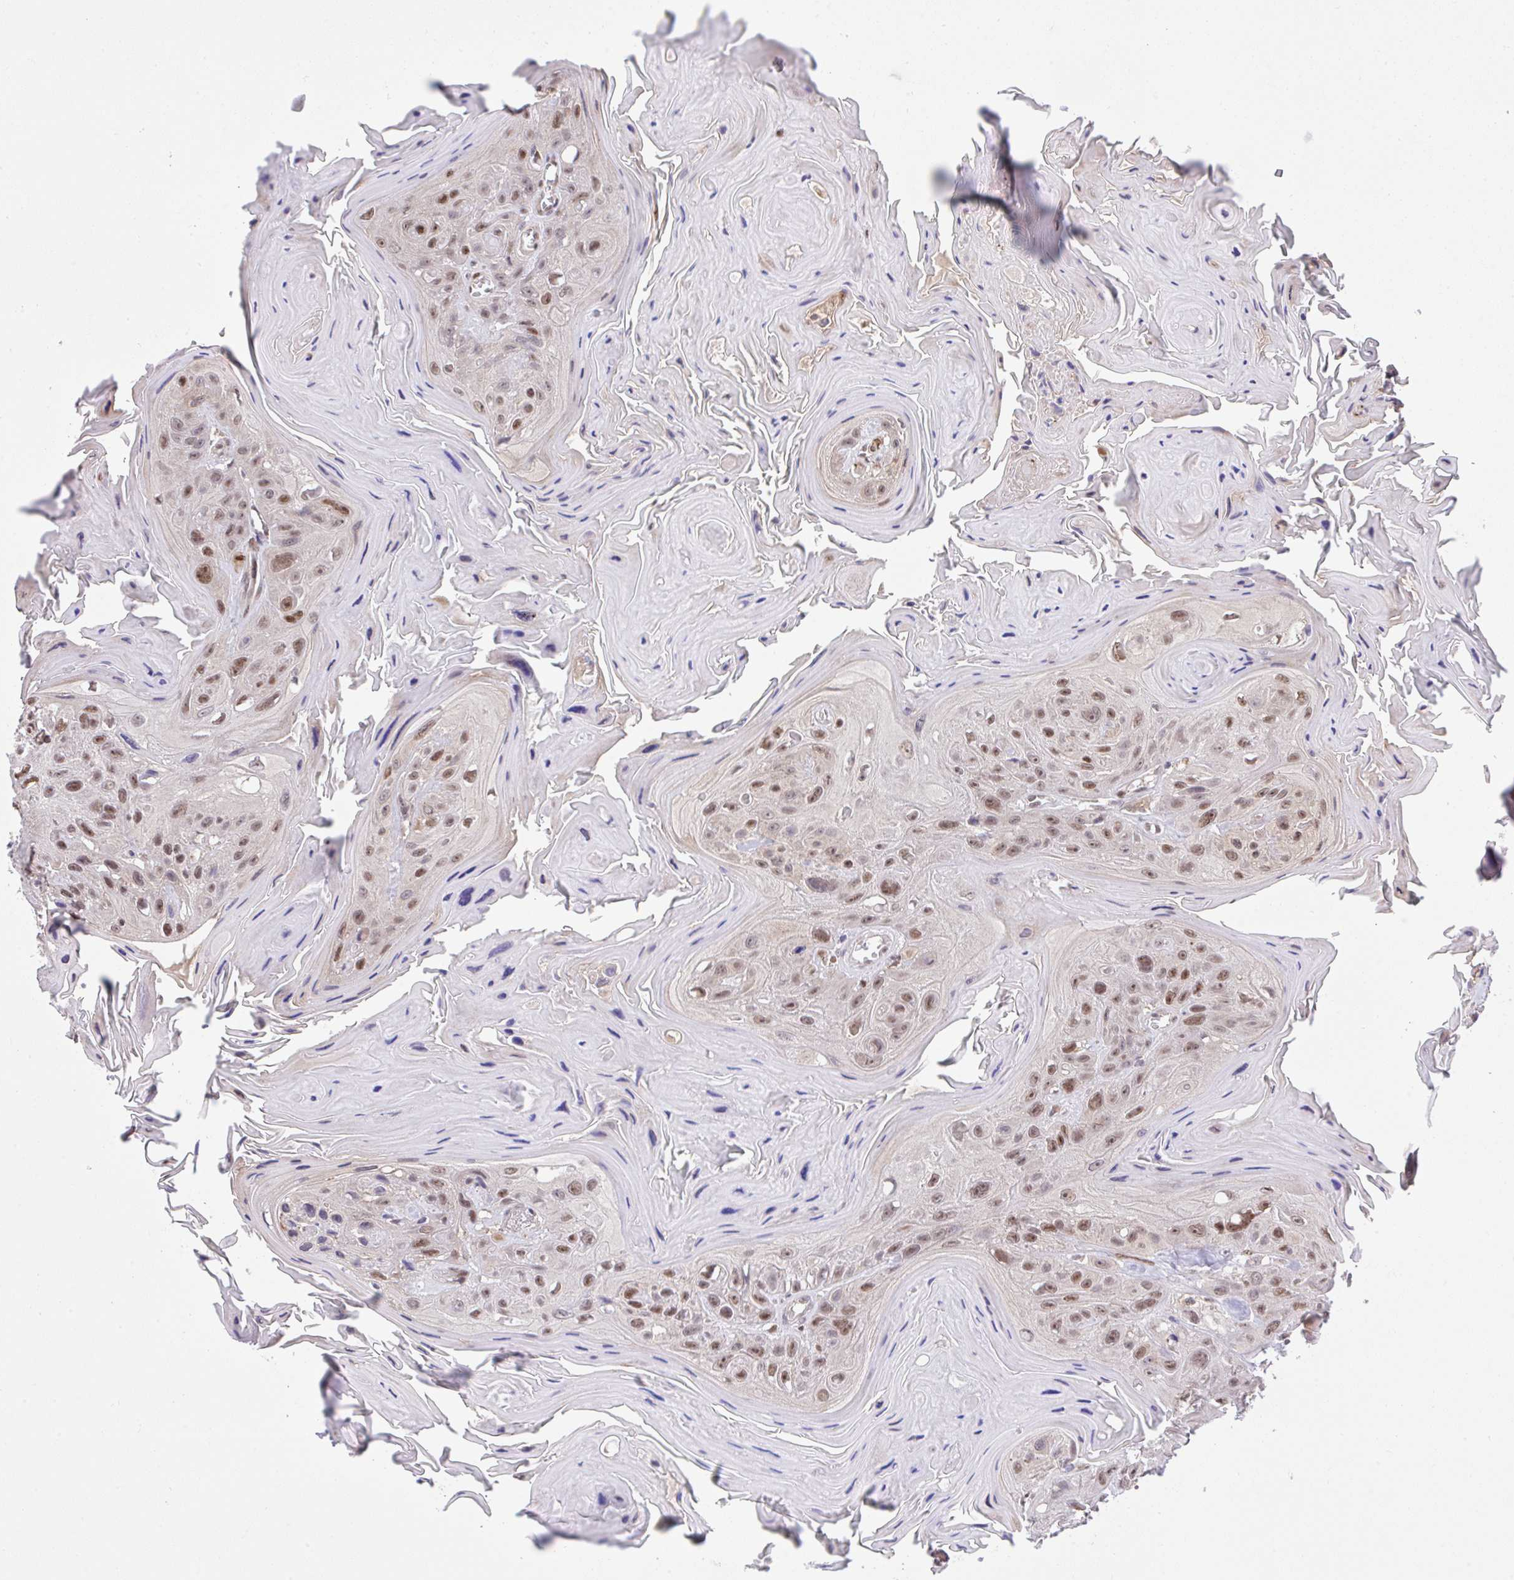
{"staining": {"intensity": "moderate", "quantity": "25%-75%", "location": "nuclear"}, "tissue": "head and neck cancer", "cell_type": "Tumor cells", "image_type": "cancer", "snomed": [{"axis": "morphology", "description": "Squamous cell carcinoma, NOS"}, {"axis": "topography", "description": "Head-Neck"}], "caption": "Moderate nuclear staining is present in approximately 25%-75% of tumor cells in head and neck squamous cell carcinoma.", "gene": "GLIS3", "patient": {"sex": "female", "age": 59}}